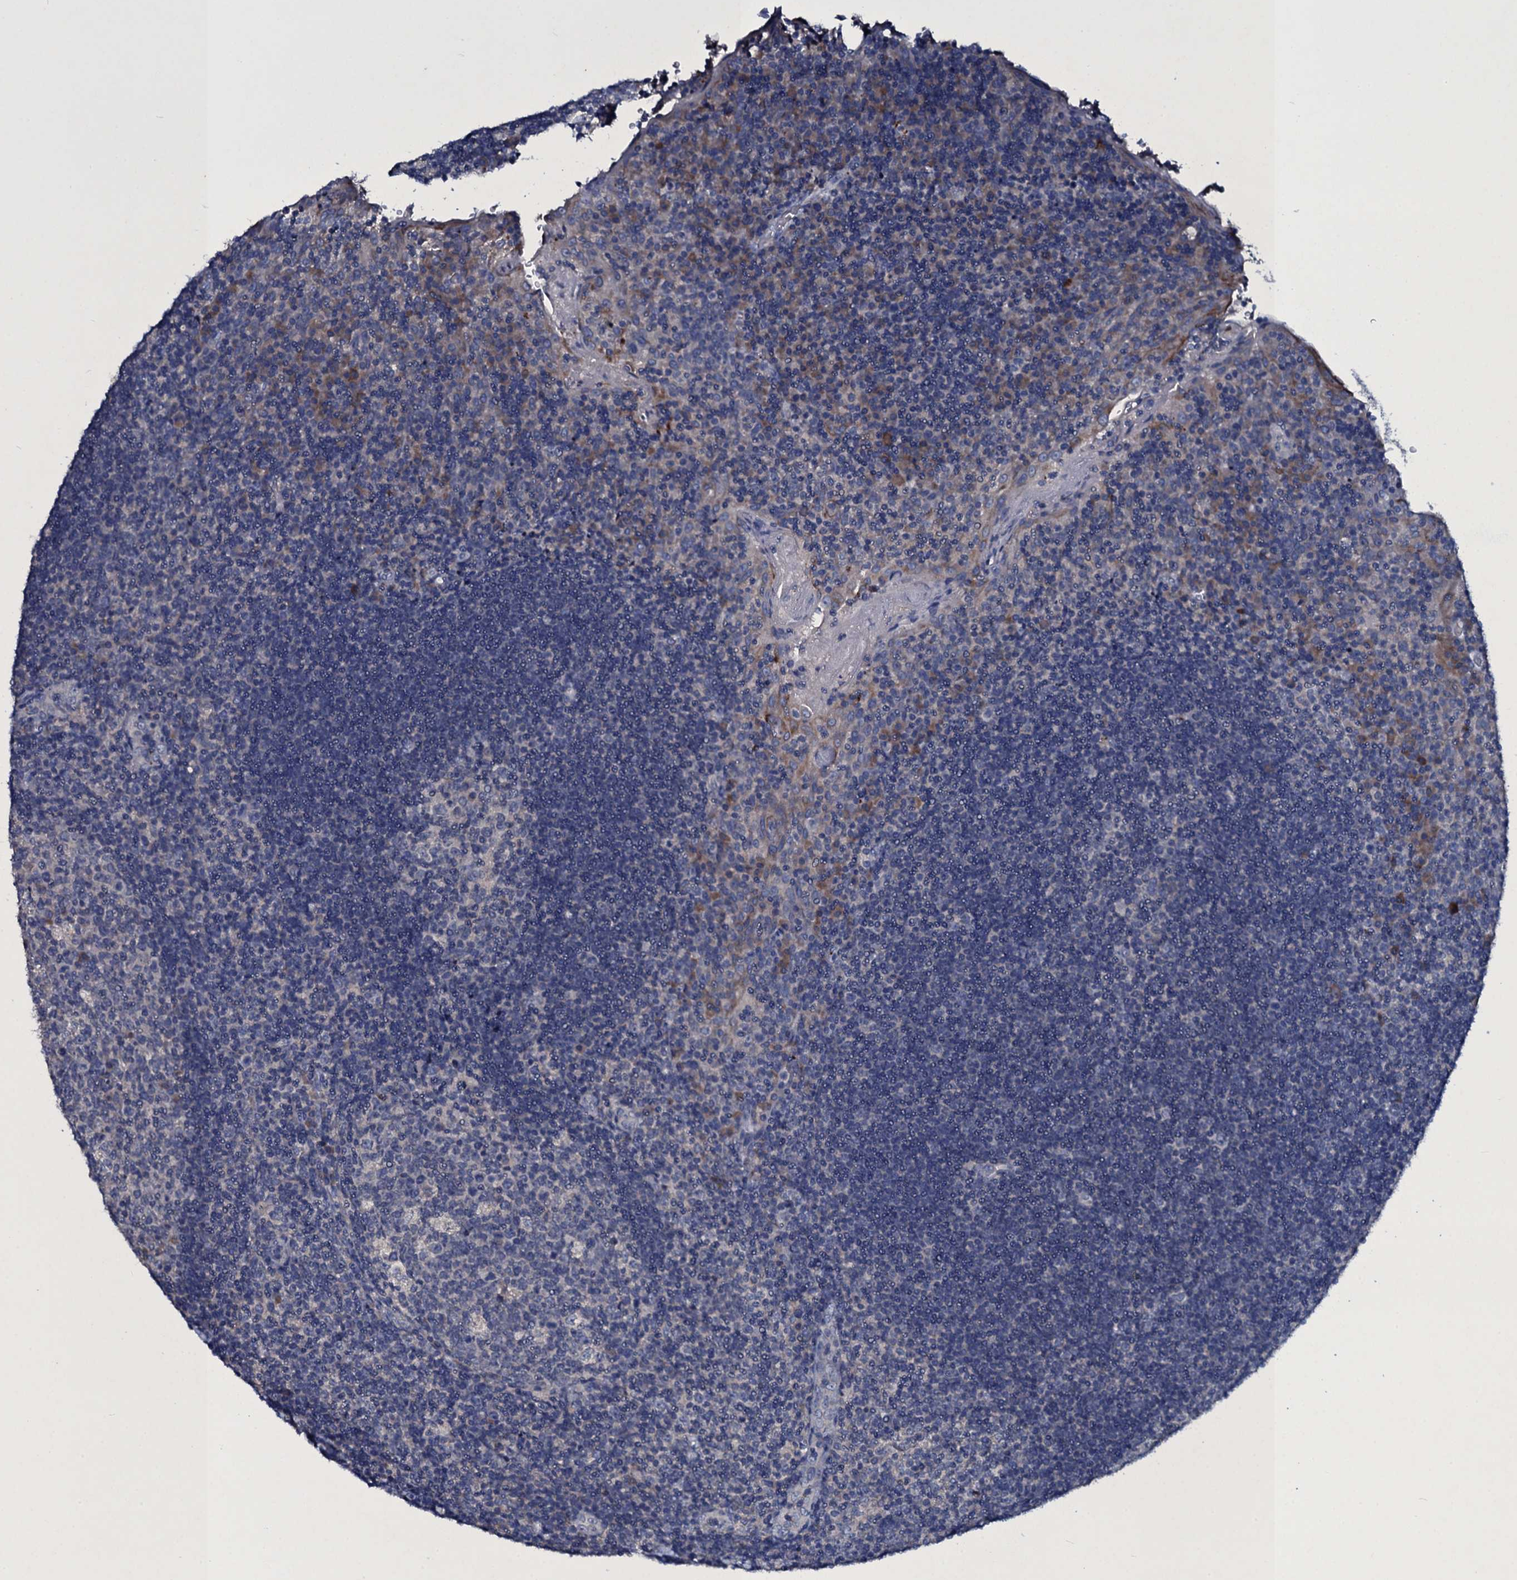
{"staining": {"intensity": "negative", "quantity": "none", "location": "none"}, "tissue": "tonsil", "cell_type": "Germinal center cells", "image_type": "normal", "snomed": [{"axis": "morphology", "description": "Normal tissue, NOS"}, {"axis": "topography", "description": "Tonsil"}], "caption": "High magnification brightfield microscopy of unremarkable tonsil stained with DAB (3,3'-diaminobenzidine) (brown) and counterstained with hematoxylin (blue): germinal center cells show no significant staining. The staining is performed using DAB (3,3'-diaminobenzidine) brown chromogen with nuclei counter-stained in using hematoxylin.", "gene": "TPGS2", "patient": {"sex": "male", "age": 17}}